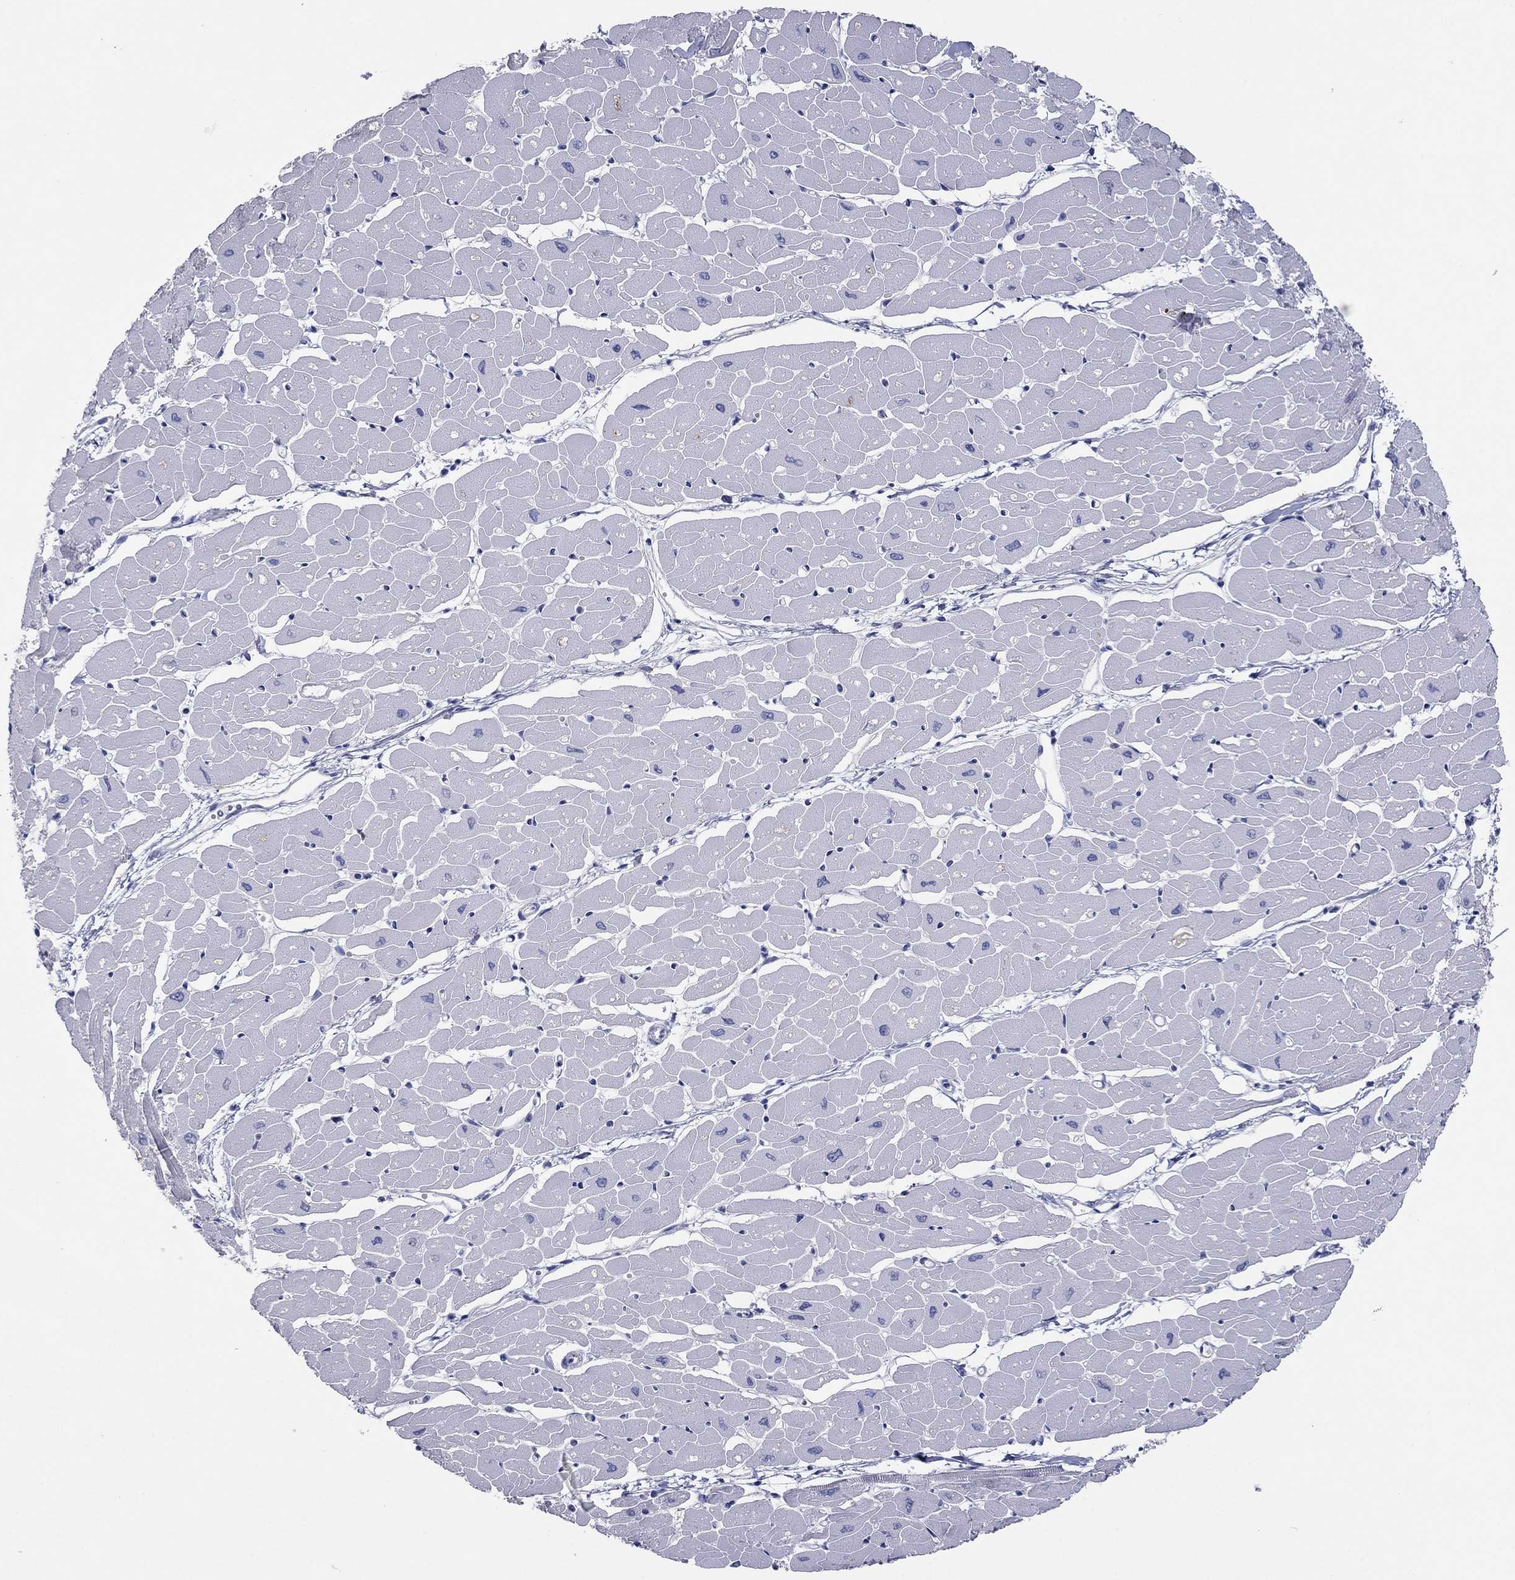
{"staining": {"intensity": "negative", "quantity": "none", "location": "none"}, "tissue": "heart muscle", "cell_type": "Cardiomyocytes", "image_type": "normal", "snomed": [{"axis": "morphology", "description": "Normal tissue, NOS"}, {"axis": "topography", "description": "Heart"}], "caption": "Immunohistochemistry (IHC) of normal heart muscle shows no staining in cardiomyocytes. The staining was performed using DAB to visualize the protein expression in brown, while the nuclei were stained in blue with hematoxylin (Magnification: 20x).", "gene": "ITGAE", "patient": {"sex": "male", "age": 57}}